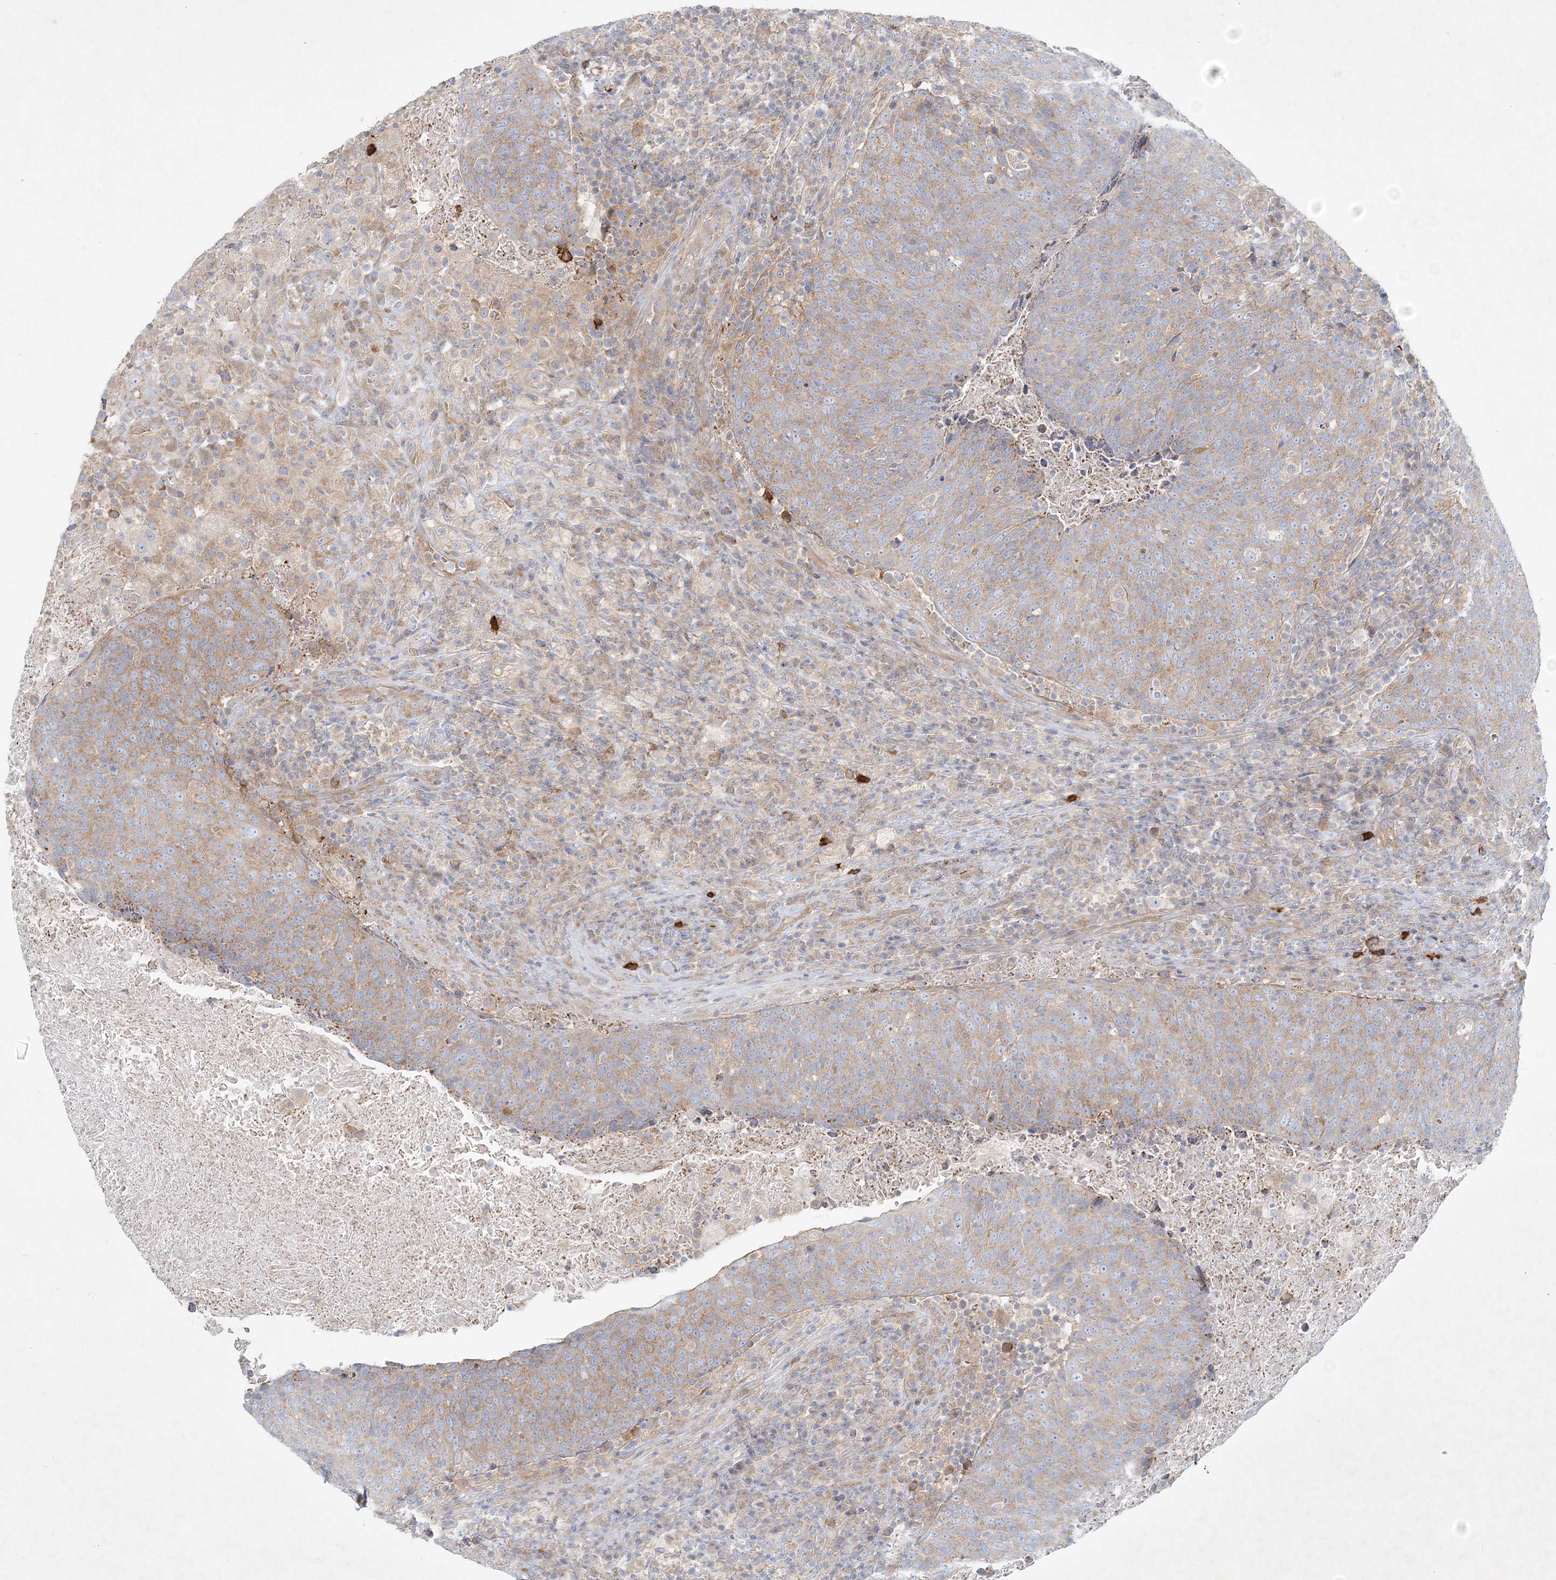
{"staining": {"intensity": "weak", "quantity": ">75%", "location": "cytoplasmic/membranous"}, "tissue": "head and neck cancer", "cell_type": "Tumor cells", "image_type": "cancer", "snomed": [{"axis": "morphology", "description": "Squamous cell carcinoma, NOS"}, {"axis": "morphology", "description": "Squamous cell carcinoma, metastatic, NOS"}, {"axis": "topography", "description": "Lymph node"}, {"axis": "topography", "description": "Head-Neck"}], "caption": "A low amount of weak cytoplasmic/membranous positivity is present in about >75% of tumor cells in head and neck cancer tissue.", "gene": "STK11IP", "patient": {"sex": "male", "age": 62}}